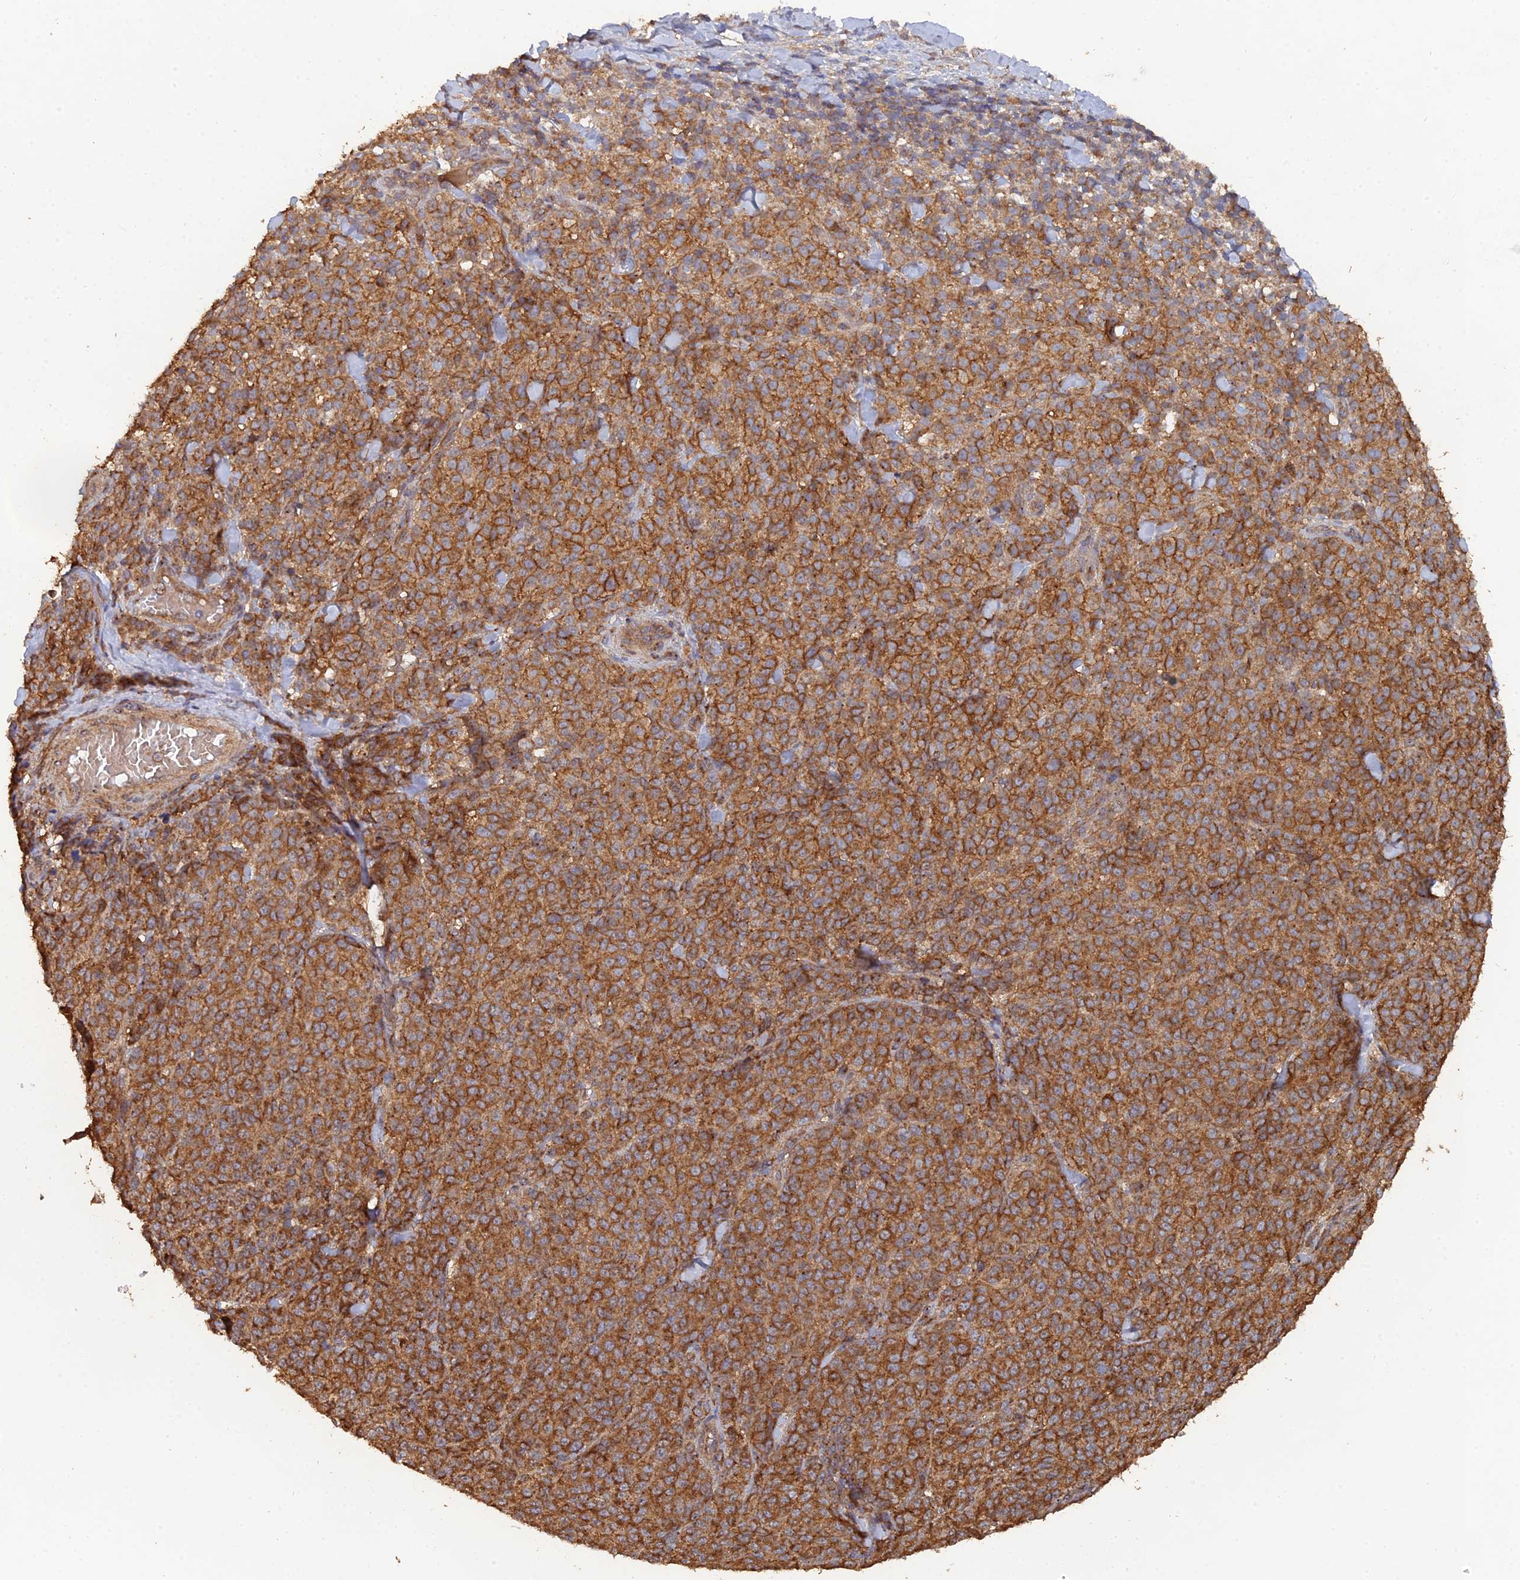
{"staining": {"intensity": "strong", "quantity": ">75%", "location": "cytoplasmic/membranous"}, "tissue": "melanoma", "cell_type": "Tumor cells", "image_type": "cancer", "snomed": [{"axis": "morphology", "description": "Normal tissue, NOS"}, {"axis": "morphology", "description": "Malignant melanoma, NOS"}, {"axis": "topography", "description": "Skin"}], "caption": "Strong cytoplasmic/membranous positivity for a protein is present in about >75% of tumor cells of melanoma using immunohistochemistry.", "gene": "SPANXN4", "patient": {"sex": "female", "age": 34}}